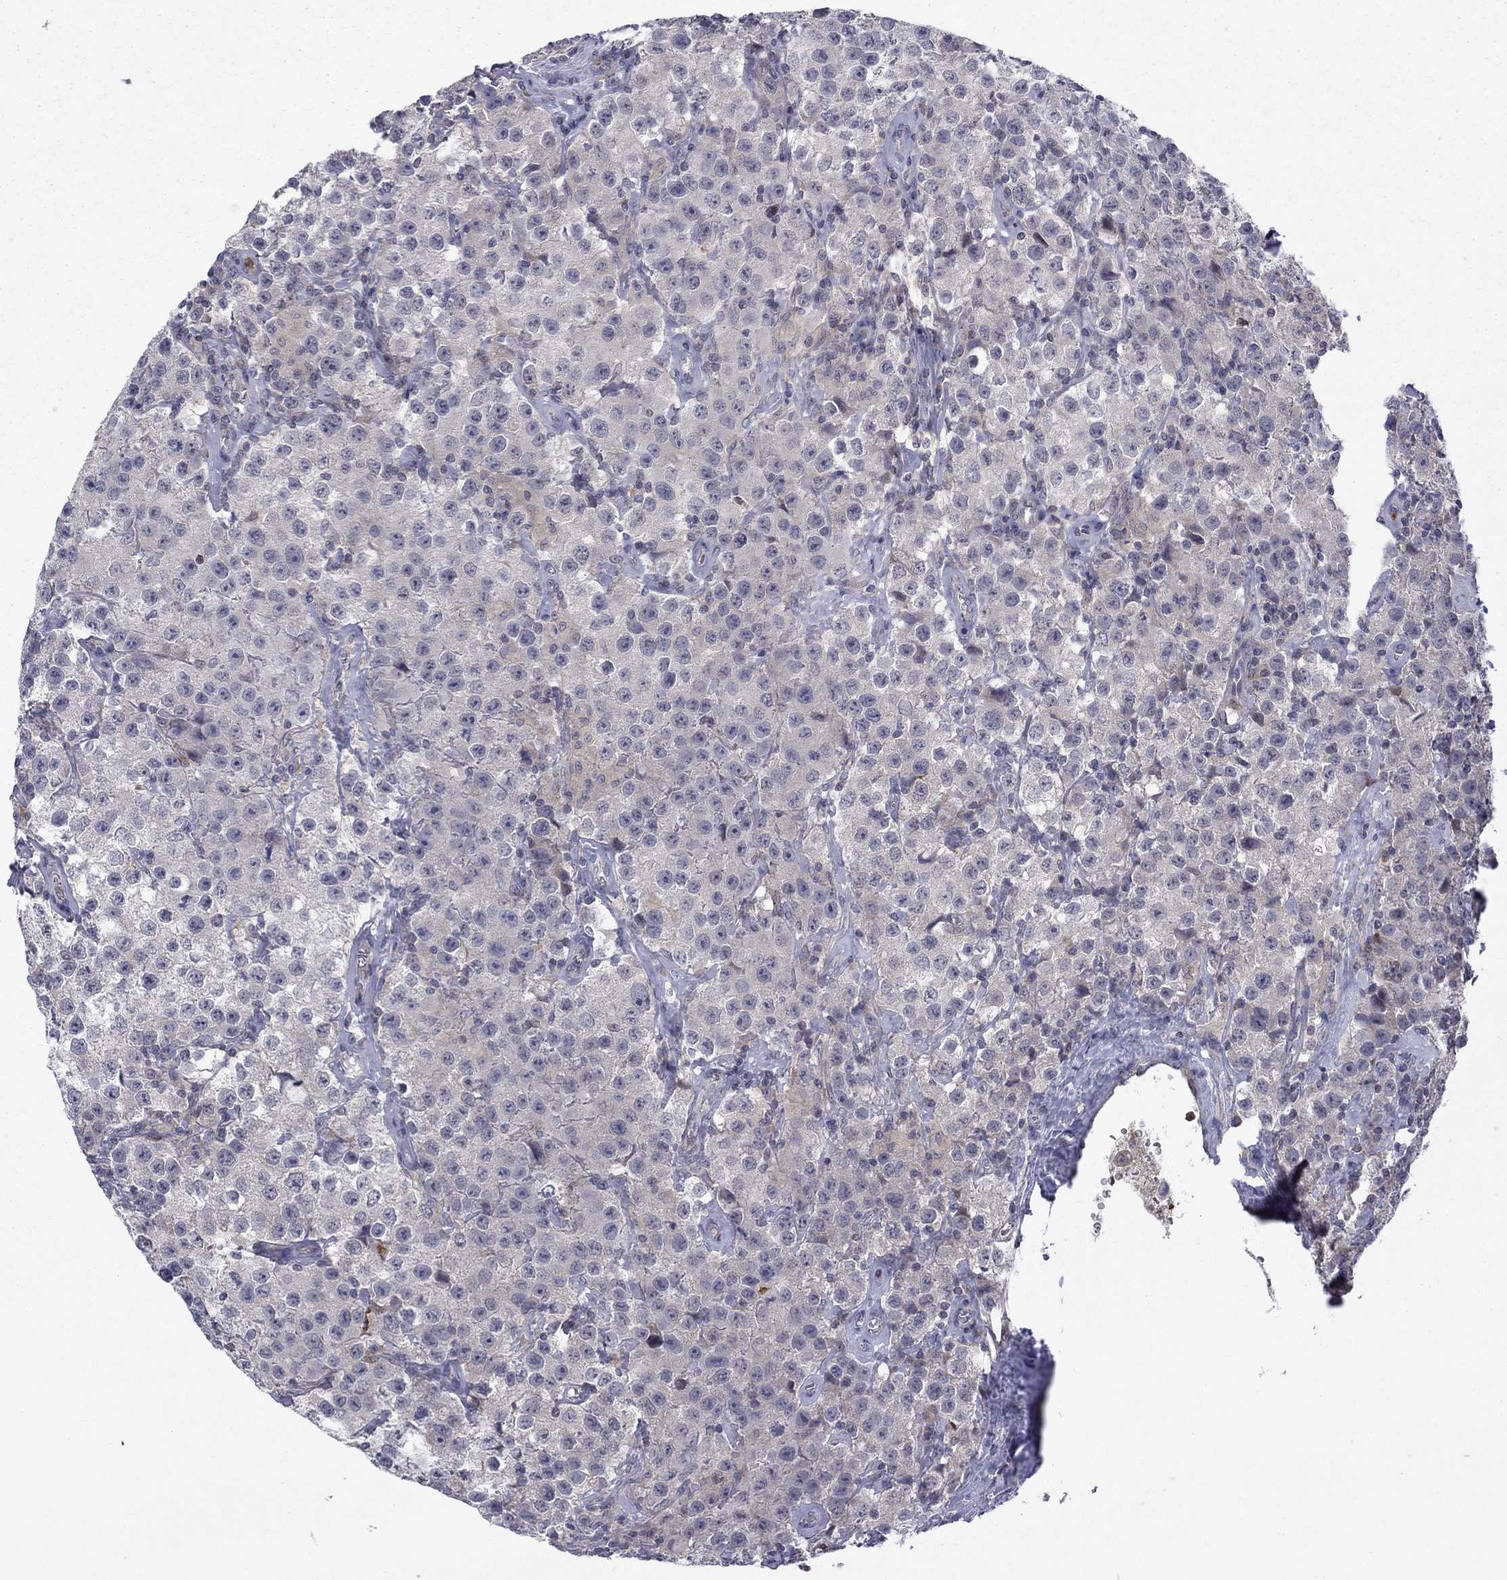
{"staining": {"intensity": "negative", "quantity": "none", "location": "none"}, "tissue": "testis cancer", "cell_type": "Tumor cells", "image_type": "cancer", "snomed": [{"axis": "morphology", "description": "Seminoma, NOS"}, {"axis": "topography", "description": "Testis"}], "caption": "Testis cancer was stained to show a protein in brown. There is no significant staining in tumor cells. (Stains: DAB (3,3'-diaminobenzidine) immunohistochemistry (IHC) with hematoxylin counter stain, Microscopy: brightfield microscopy at high magnification).", "gene": "DOP1B", "patient": {"sex": "male", "age": 52}}